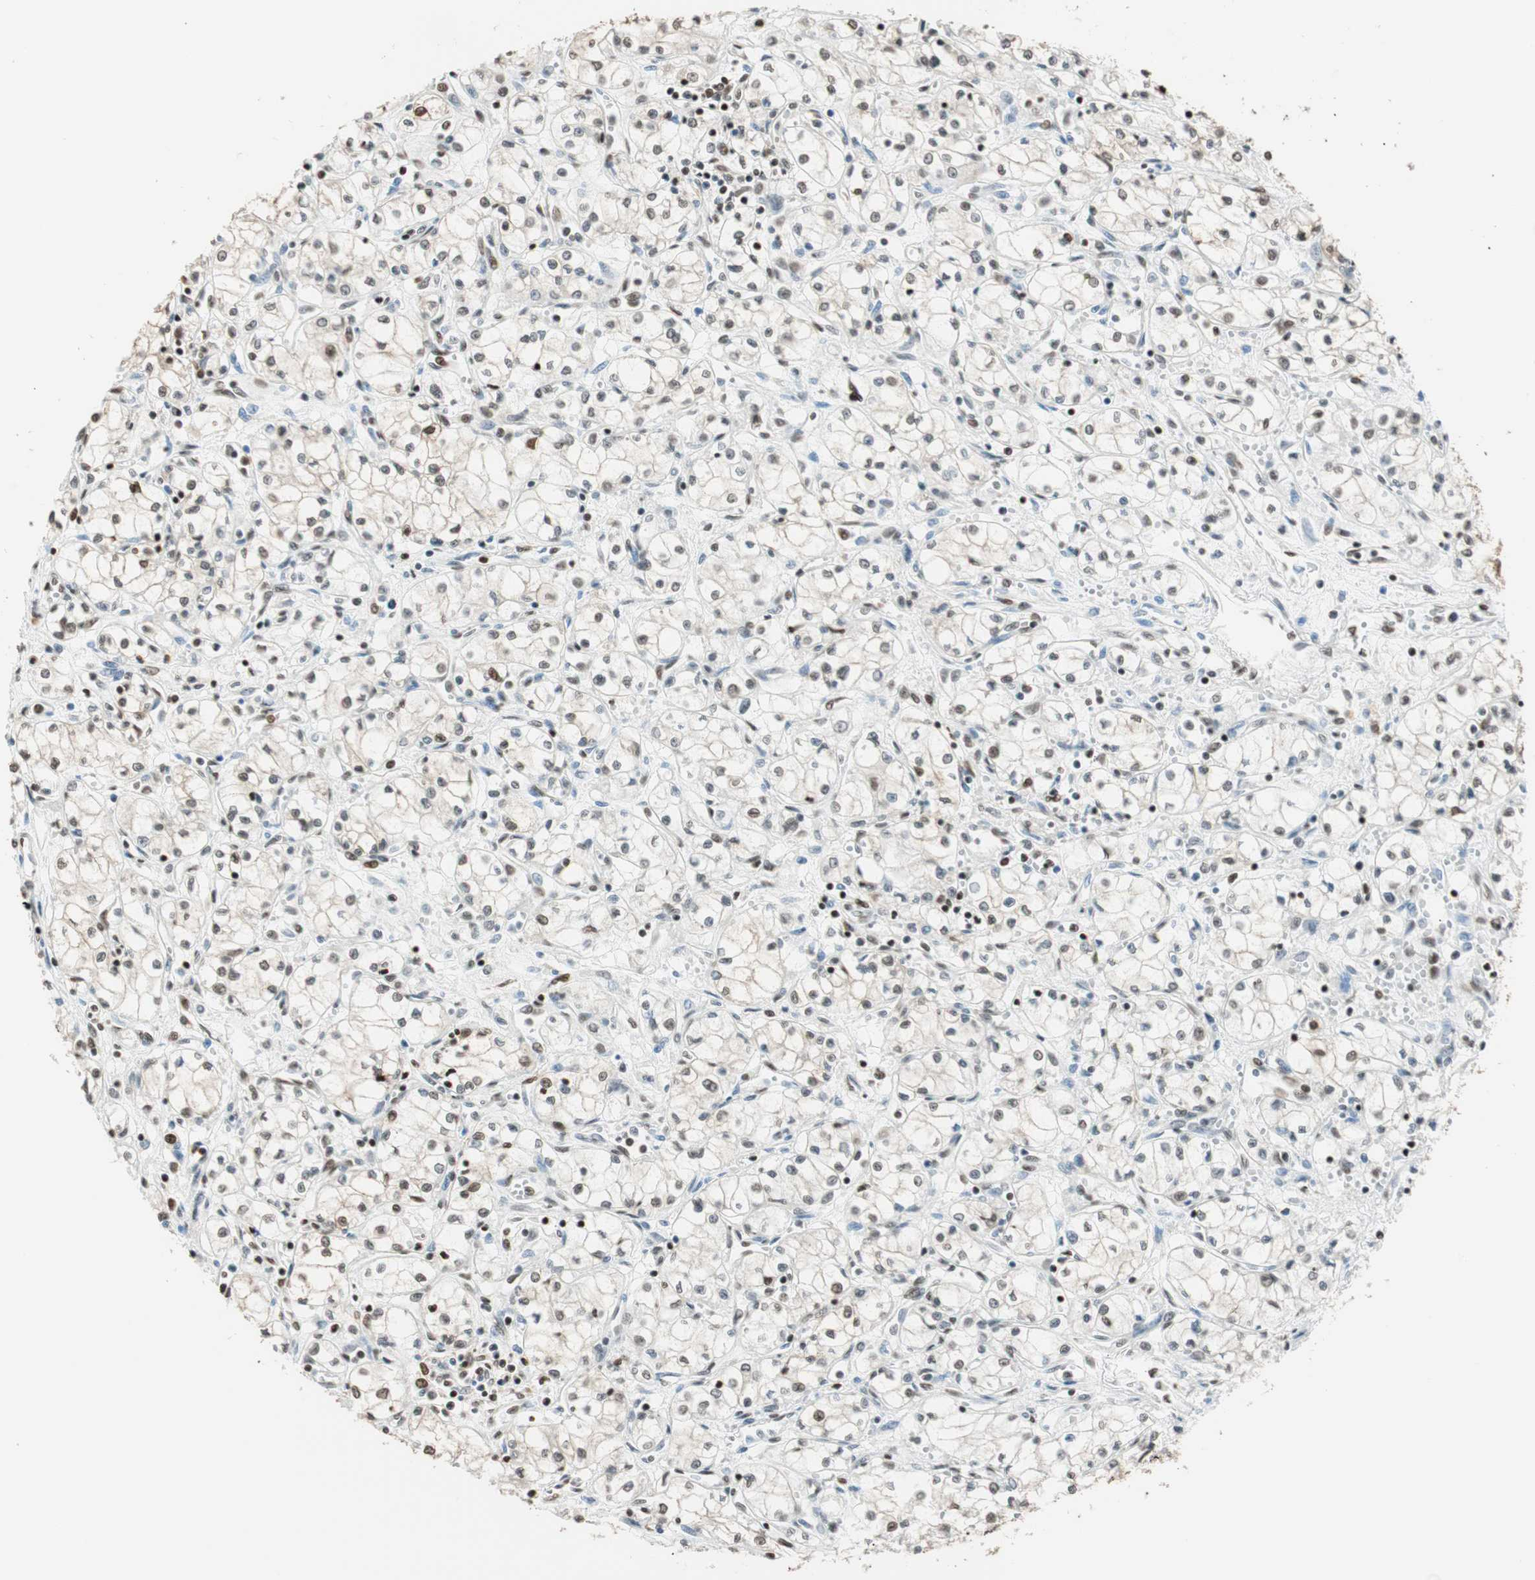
{"staining": {"intensity": "negative", "quantity": "none", "location": "none"}, "tissue": "renal cancer", "cell_type": "Tumor cells", "image_type": "cancer", "snomed": [{"axis": "morphology", "description": "Normal tissue, NOS"}, {"axis": "morphology", "description": "Adenocarcinoma, NOS"}, {"axis": "topography", "description": "Kidney"}], "caption": "Immunohistochemical staining of human renal cancer demonstrates no significant expression in tumor cells. (Brightfield microscopy of DAB (3,3'-diaminobenzidine) immunohistochemistry (IHC) at high magnification).", "gene": "FANCG", "patient": {"sex": "male", "age": 59}}